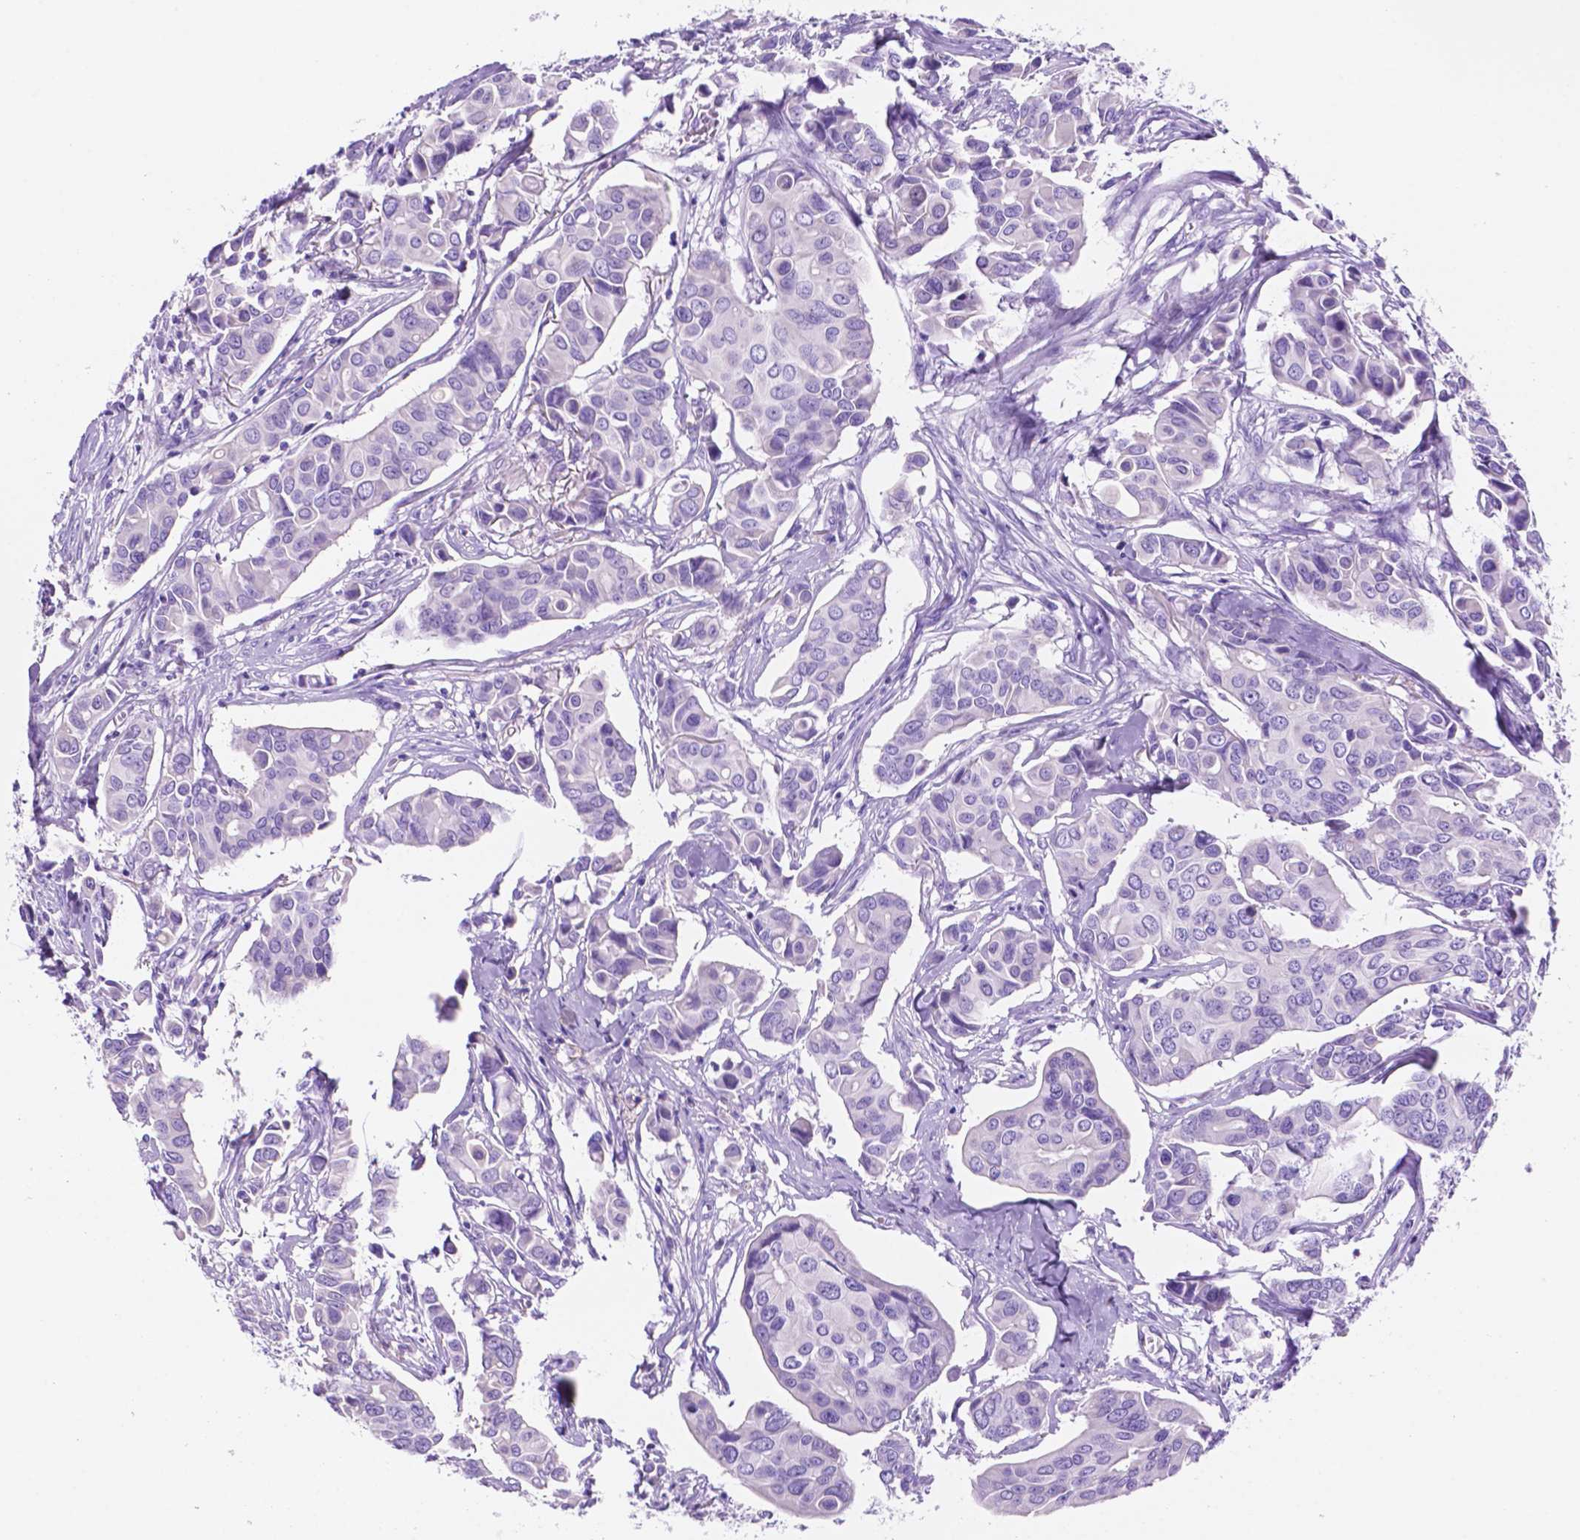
{"staining": {"intensity": "negative", "quantity": "none", "location": "none"}, "tissue": "breast cancer", "cell_type": "Tumor cells", "image_type": "cancer", "snomed": [{"axis": "morphology", "description": "Duct carcinoma"}, {"axis": "topography", "description": "Breast"}], "caption": "Immunohistochemistry image of neoplastic tissue: breast cancer stained with DAB displays no significant protein expression in tumor cells.", "gene": "FOXB2", "patient": {"sex": "female", "age": 54}}